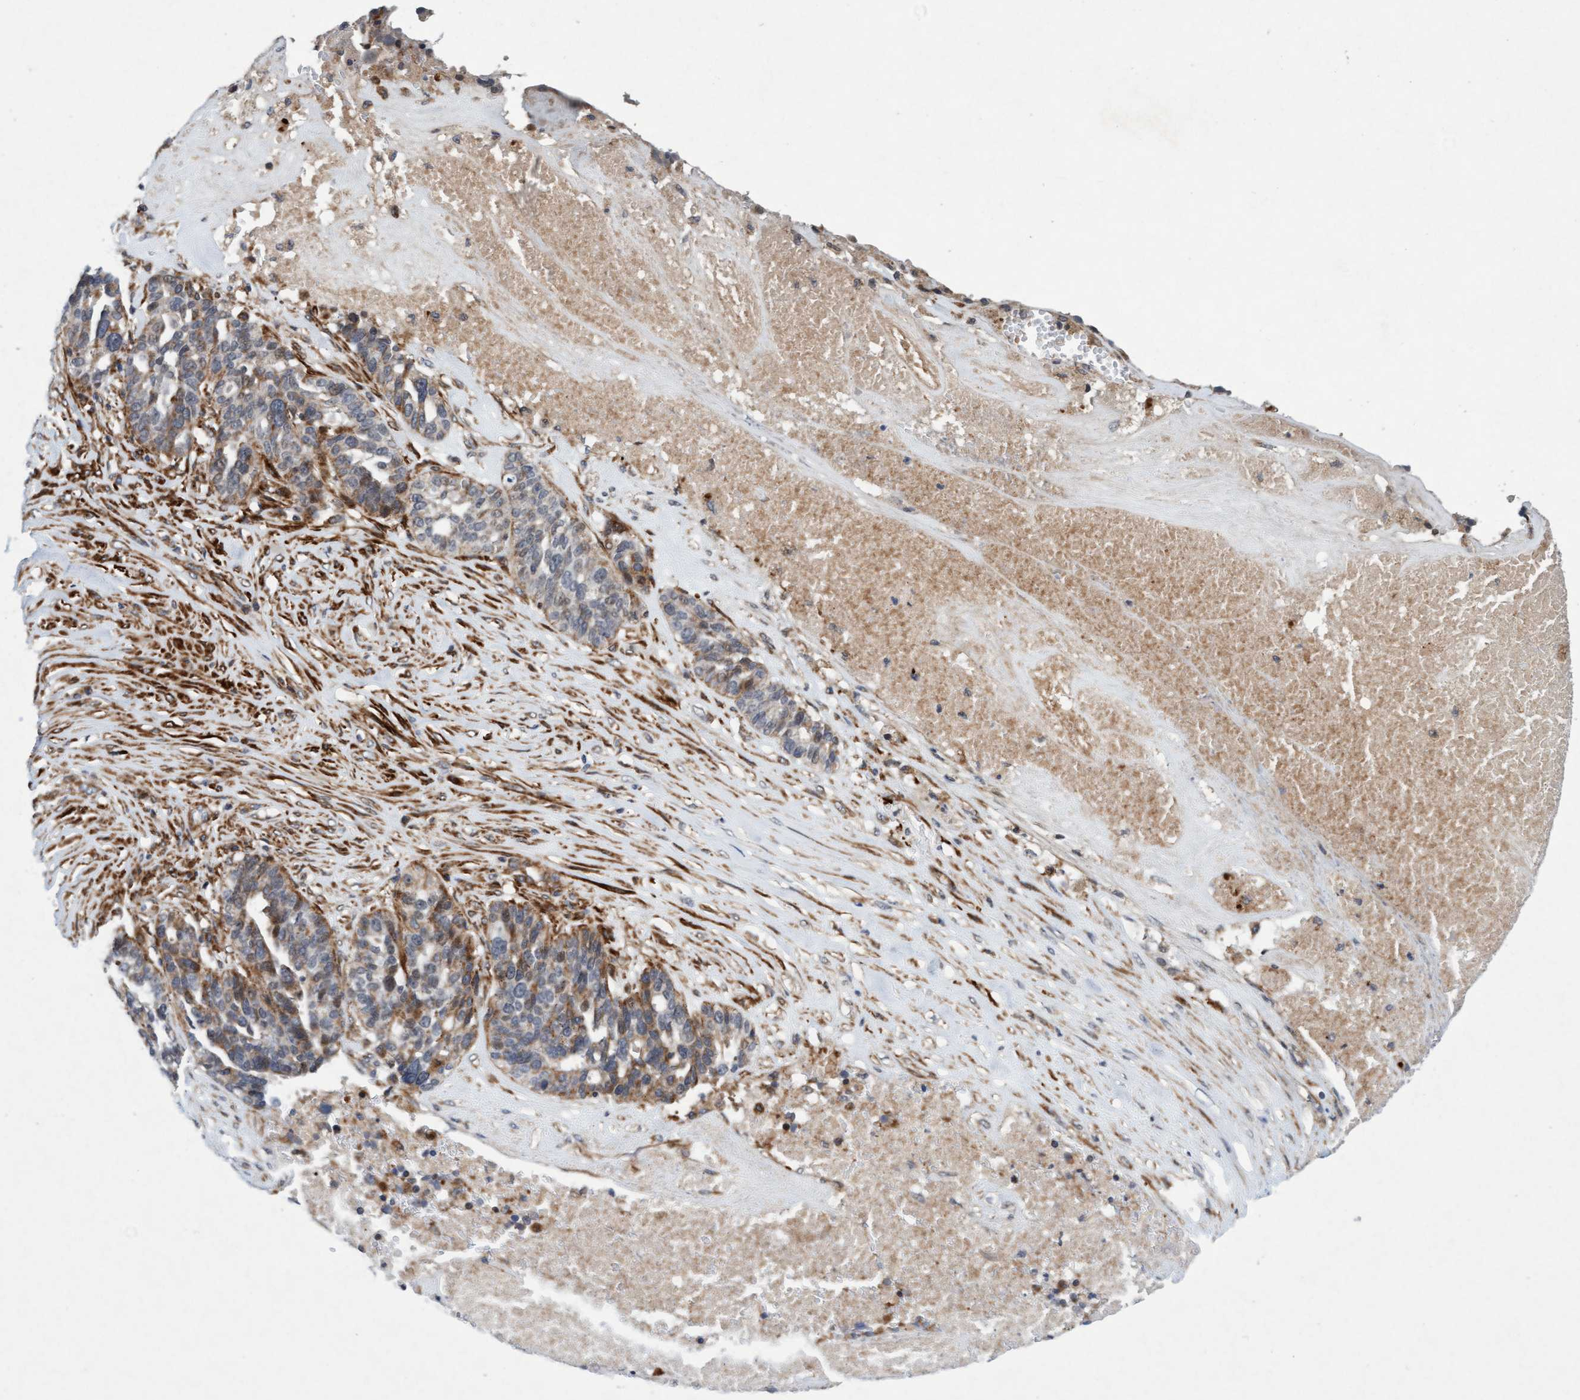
{"staining": {"intensity": "moderate", "quantity": "25%-75%", "location": "cytoplasmic/membranous"}, "tissue": "ovarian cancer", "cell_type": "Tumor cells", "image_type": "cancer", "snomed": [{"axis": "morphology", "description": "Cystadenocarcinoma, serous, NOS"}, {"axis": "topography", "description": "Ovary"}], "caption": "The immunohistochemical stain labels moderate cytoplasmic/membranous staining in tumor cells of serous cystadenocarcinoma (ovarian) tissue.", "gene": "TMEM70", "patient": {"sex": "female", "age": 59}}